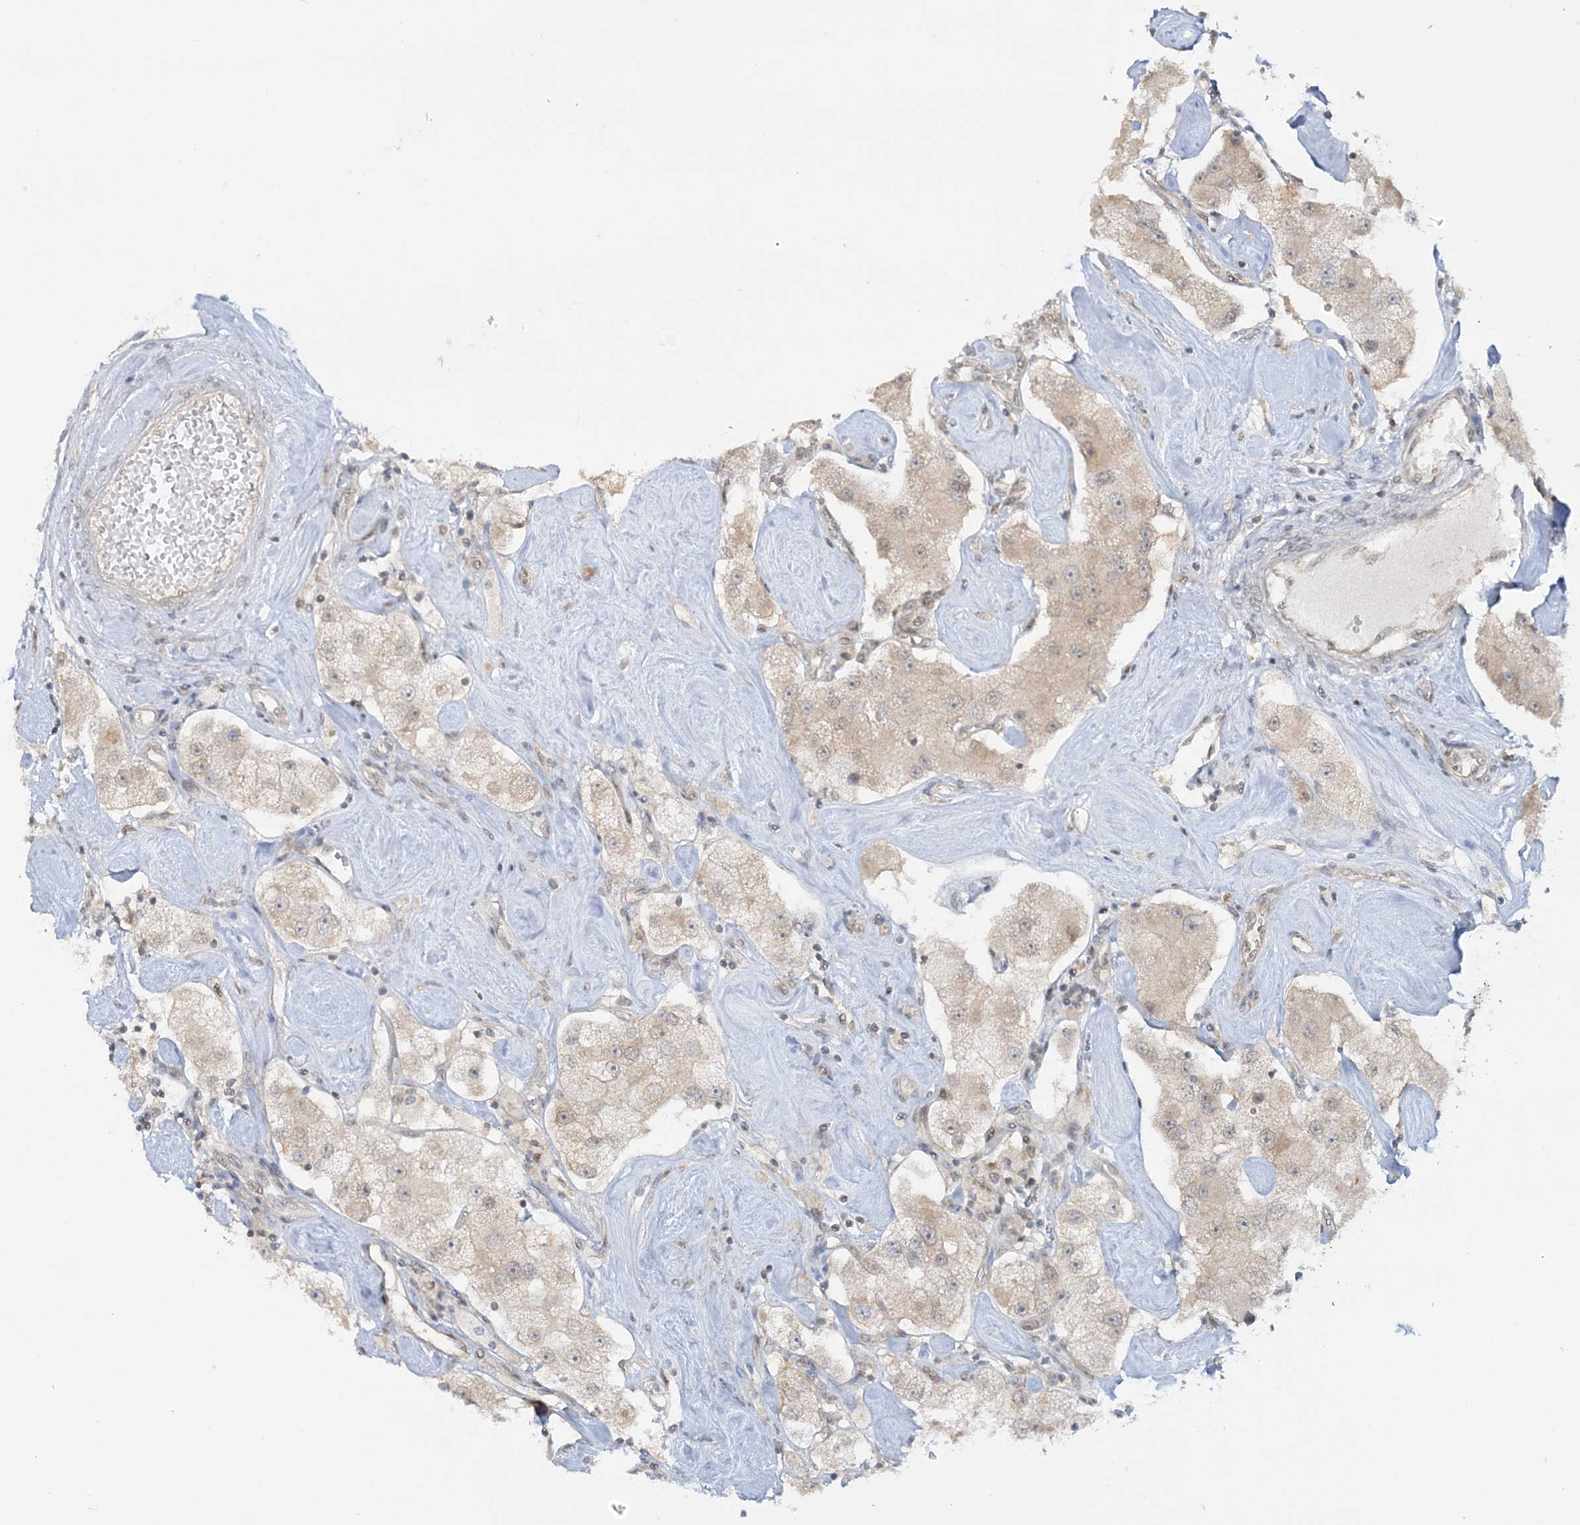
{"staining": {"intensity": "weak", "quantity": "<25%", "location": "cytoplasmic/membranous,nuclear"}, "tissue": "carcinoid", "cell_type": "Tumor cells", "image_type": "cancer", "snomed": [{"axis": "morphology", "description": "Carcinoid, malignant, NOS"}, {"axis": "topography", "description": "Pancreas"}], "caption": "The immunohistochemistry (IHC) image has no significant staining in tumor cells of malignant carcinoid tissue.", "gene": "ZFAND6", "patient": {"sex": "male", "age": 41}}